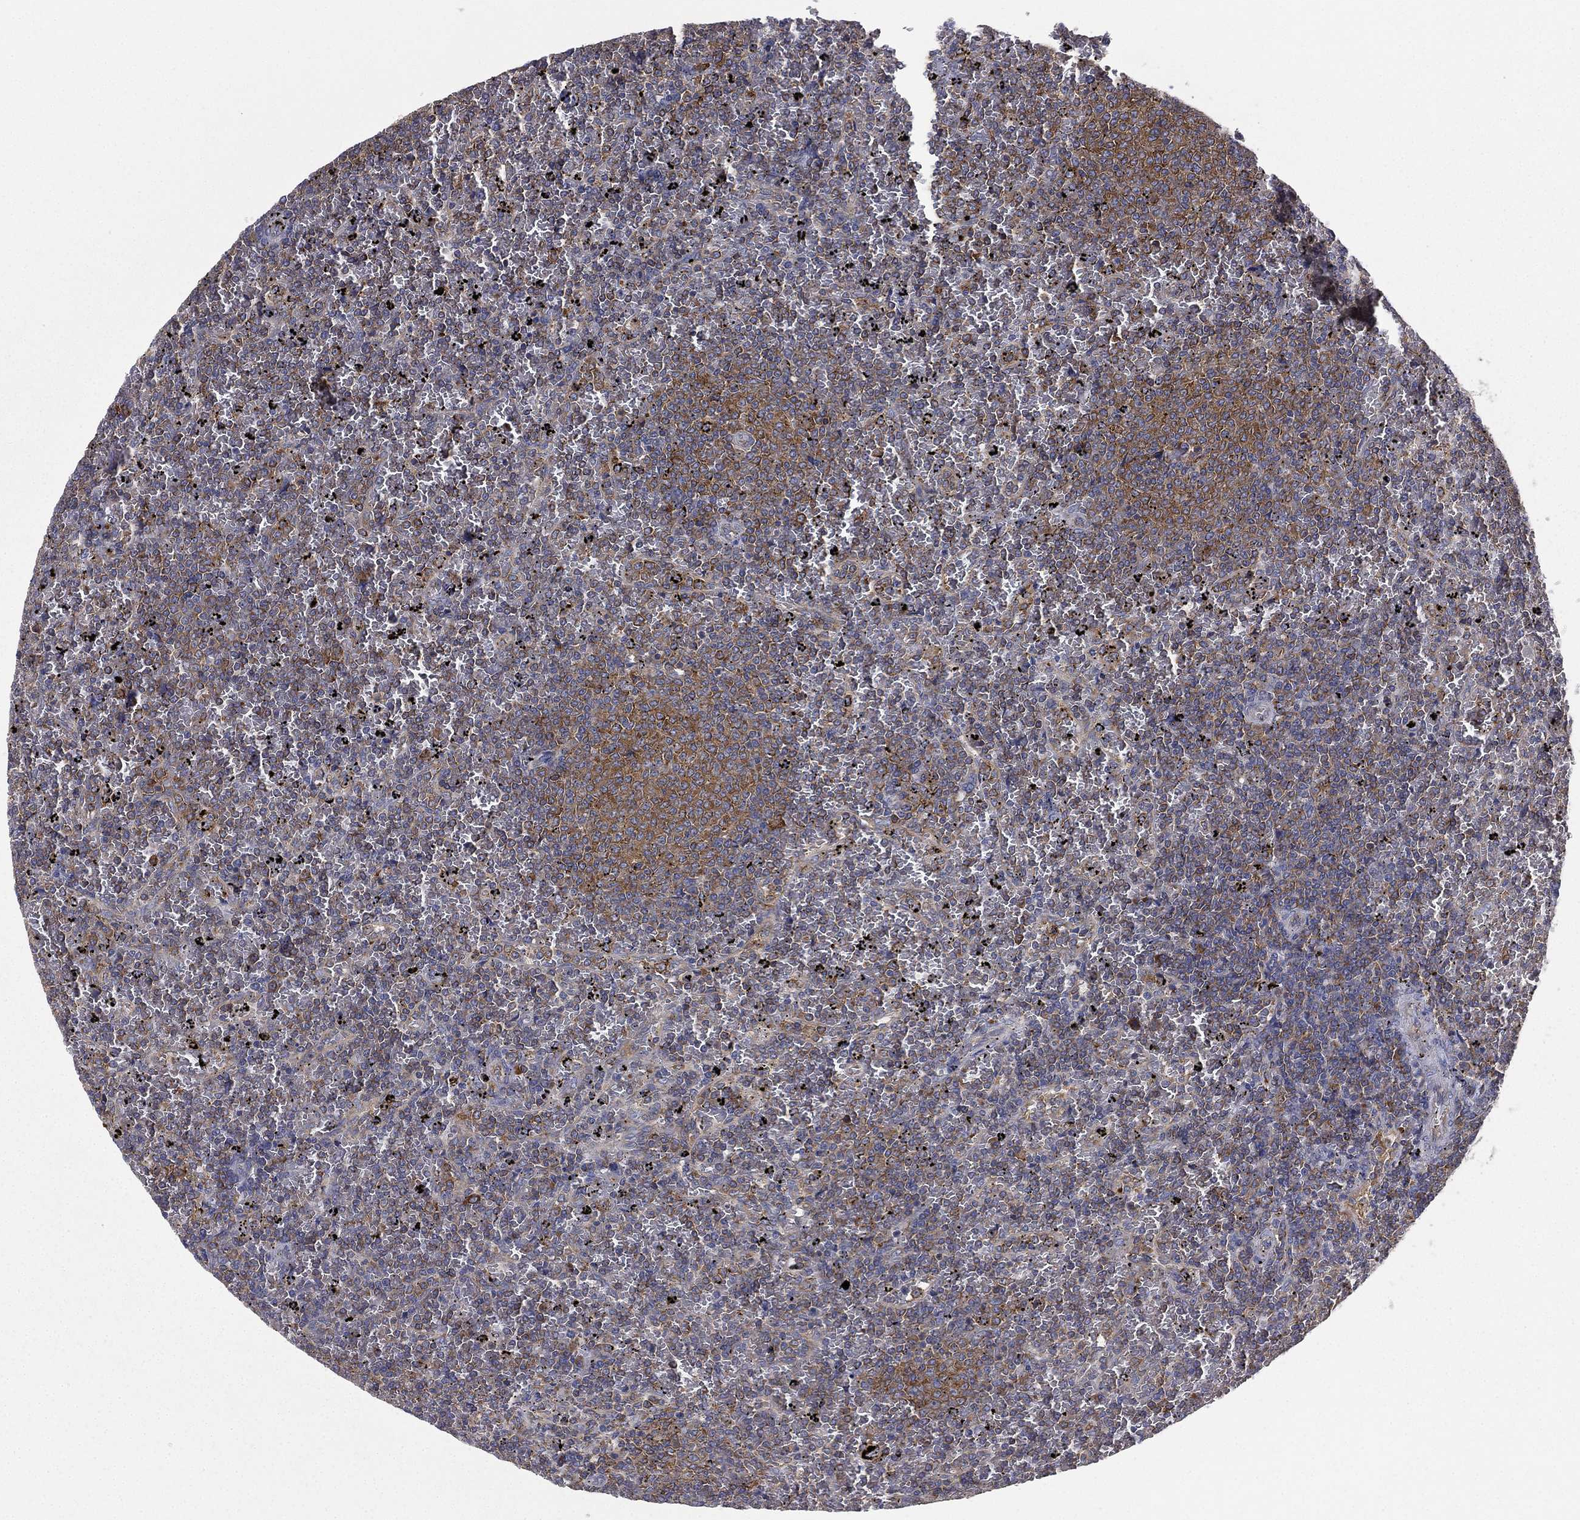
{"staining": {"intensity": "moderate", "quantity": "<25%", "location": "cytoplasmic/membranous"}, "tissue": "lymphoma", "cell_type": "Tumor cells", "image_type": "cancer", "snomed": [{"axis": "morphology", "description": "Malignant lymphoma, non-Hodgkin's type, Low grade"}, {"axis": "topography", "description": "Spleen"}], "caption": "This is a photomicrograph of IHC staining of malignant lymphoma, non-Hodgkin's type (low-grade), which shows moderate expression in the cytoplasmic/membranous of tumor cells.", "gene": "FARSA", "patient": {"sex": "female", "age": 77}}